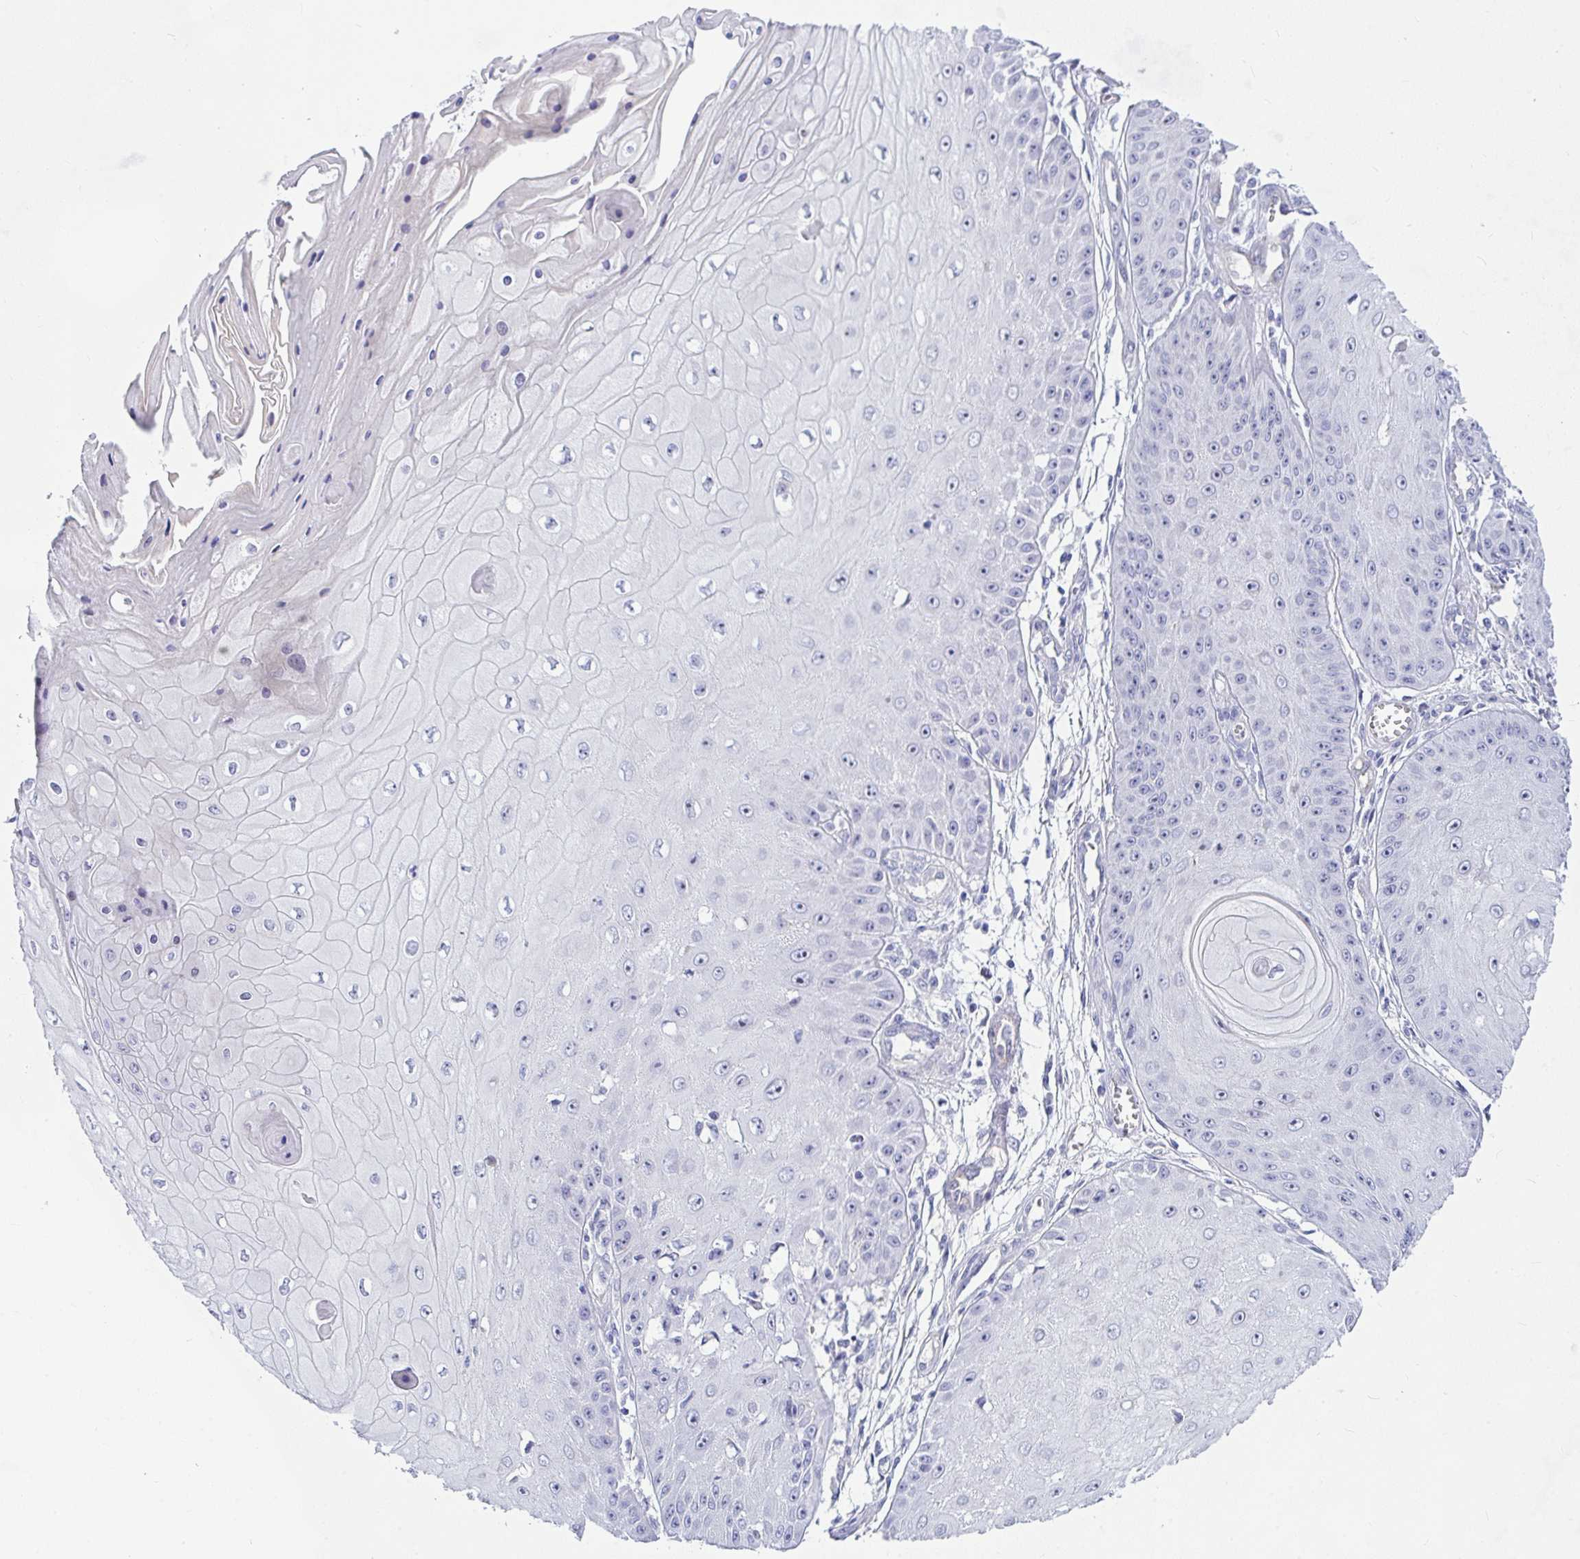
{"staining": {"intensity": "negative", "quantity": "none", "location": "none"}, "tissue": "skin cancer", "cell_type": "Tumor cells", "image_type": "cancer", "snomed": [{"axis": "morphology", "description": "Squamous cell carcinoma, NOS"}, {"axis": "topography", "description": "Skin"}], "caption": "DAB (3,3'-diaminobenzidine) immunohistochemical staining of human skin squamous cell carcinoma reveals no significant staining in tumor cells.", "gene": "NFXL1", "patient": {"sex": "male", "age": 70}}